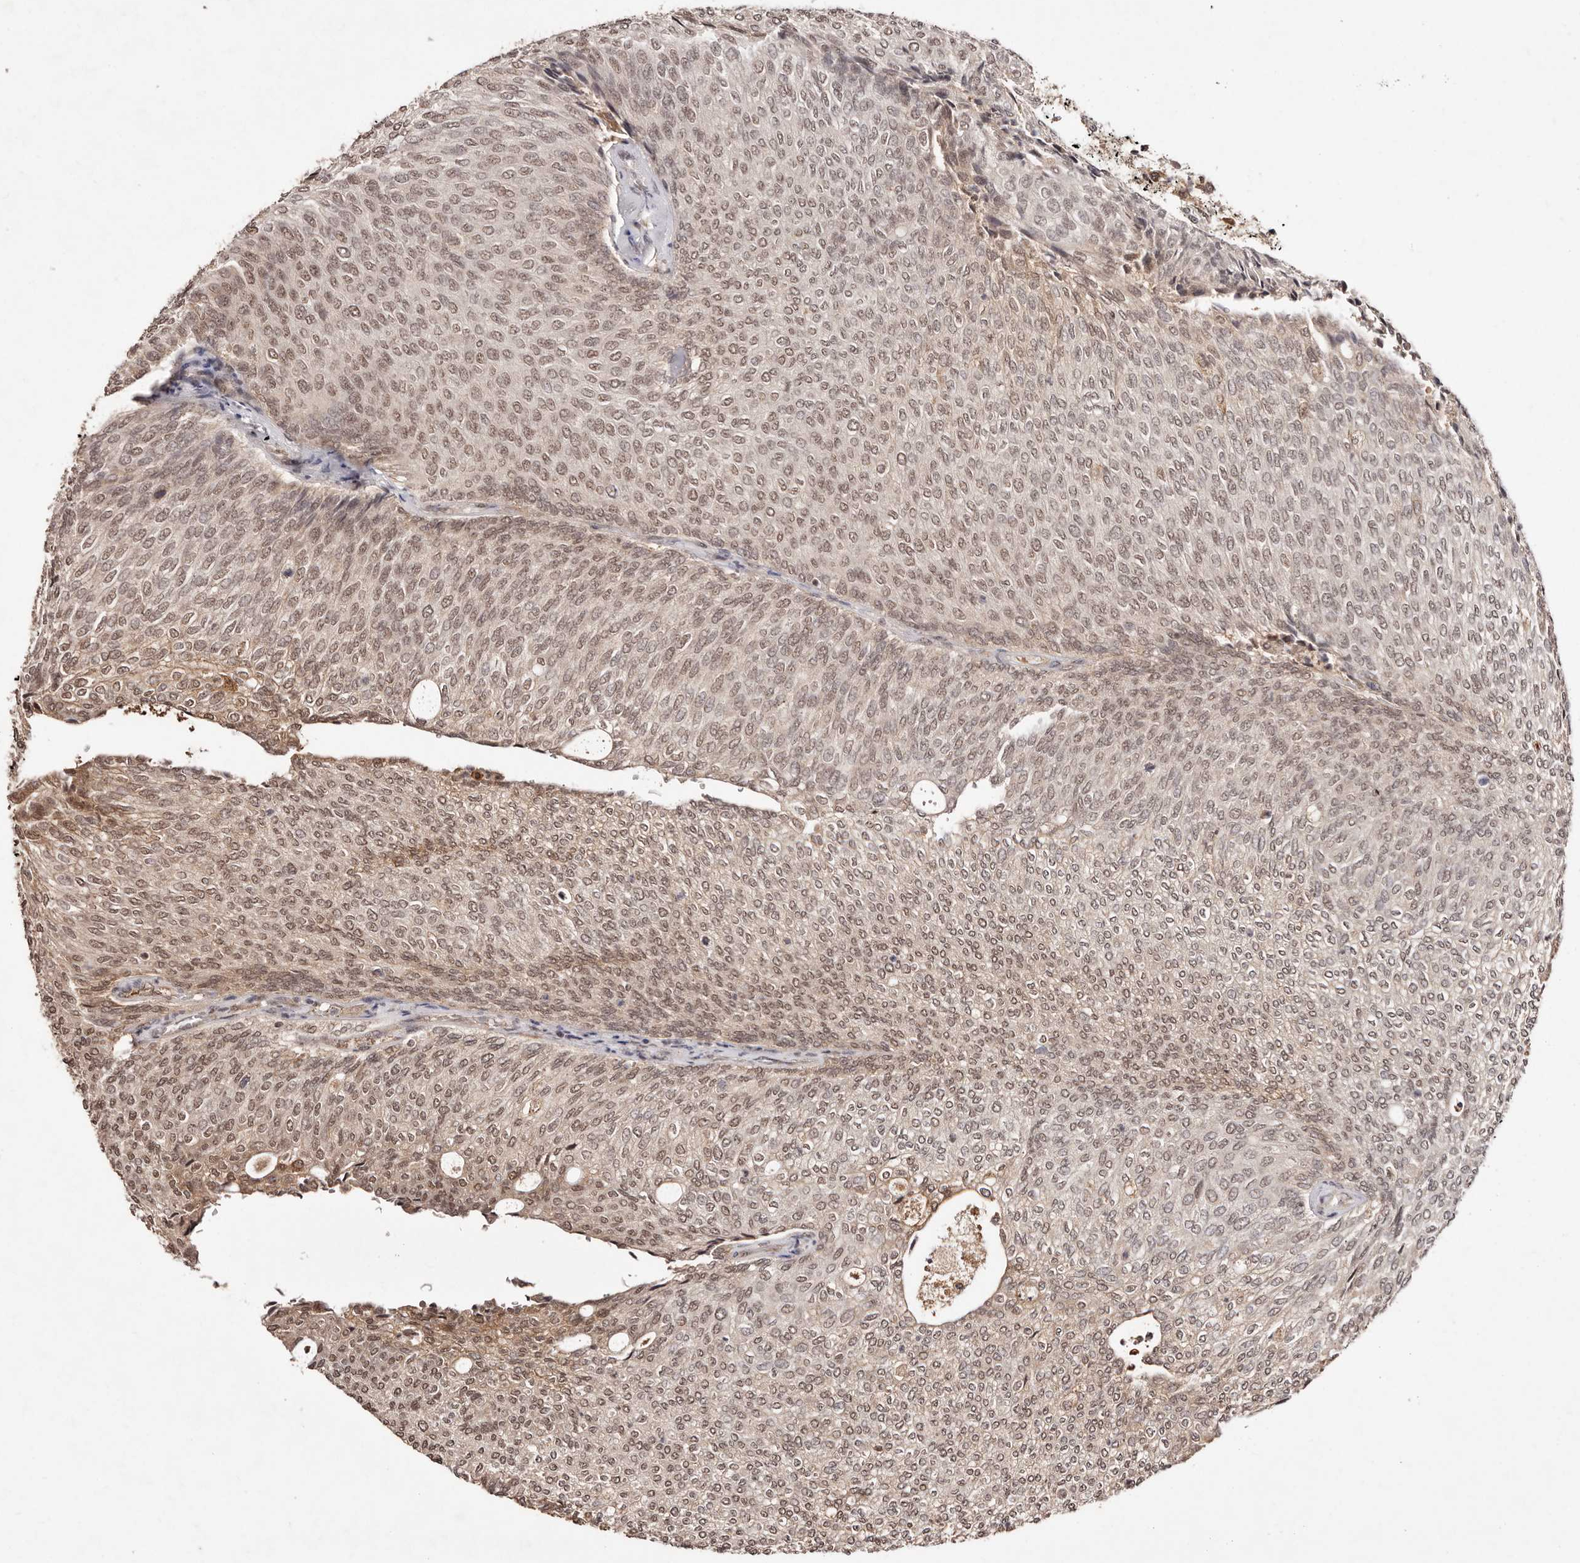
{"staining": {"intensity": "moderate", "quantity": ">75%", "location": "nuclear"}, "tissue": "urothelial cancer", "cell_type": "Tumor cells", "image_type": "cancer", "snomed": [{"axis": "morphology", "description": "Urothelial carcinoma, Low grade"}, {"axis": "topography", "description": "Urinary bladder"}], "caption": "Immunohistochemical staining of human urothelial cancer shows moderate nuclear protein staining in approximately >75% of tumor cells.", "gene": "BICRAL", "patient": {"sex": "female", "age": 79}}